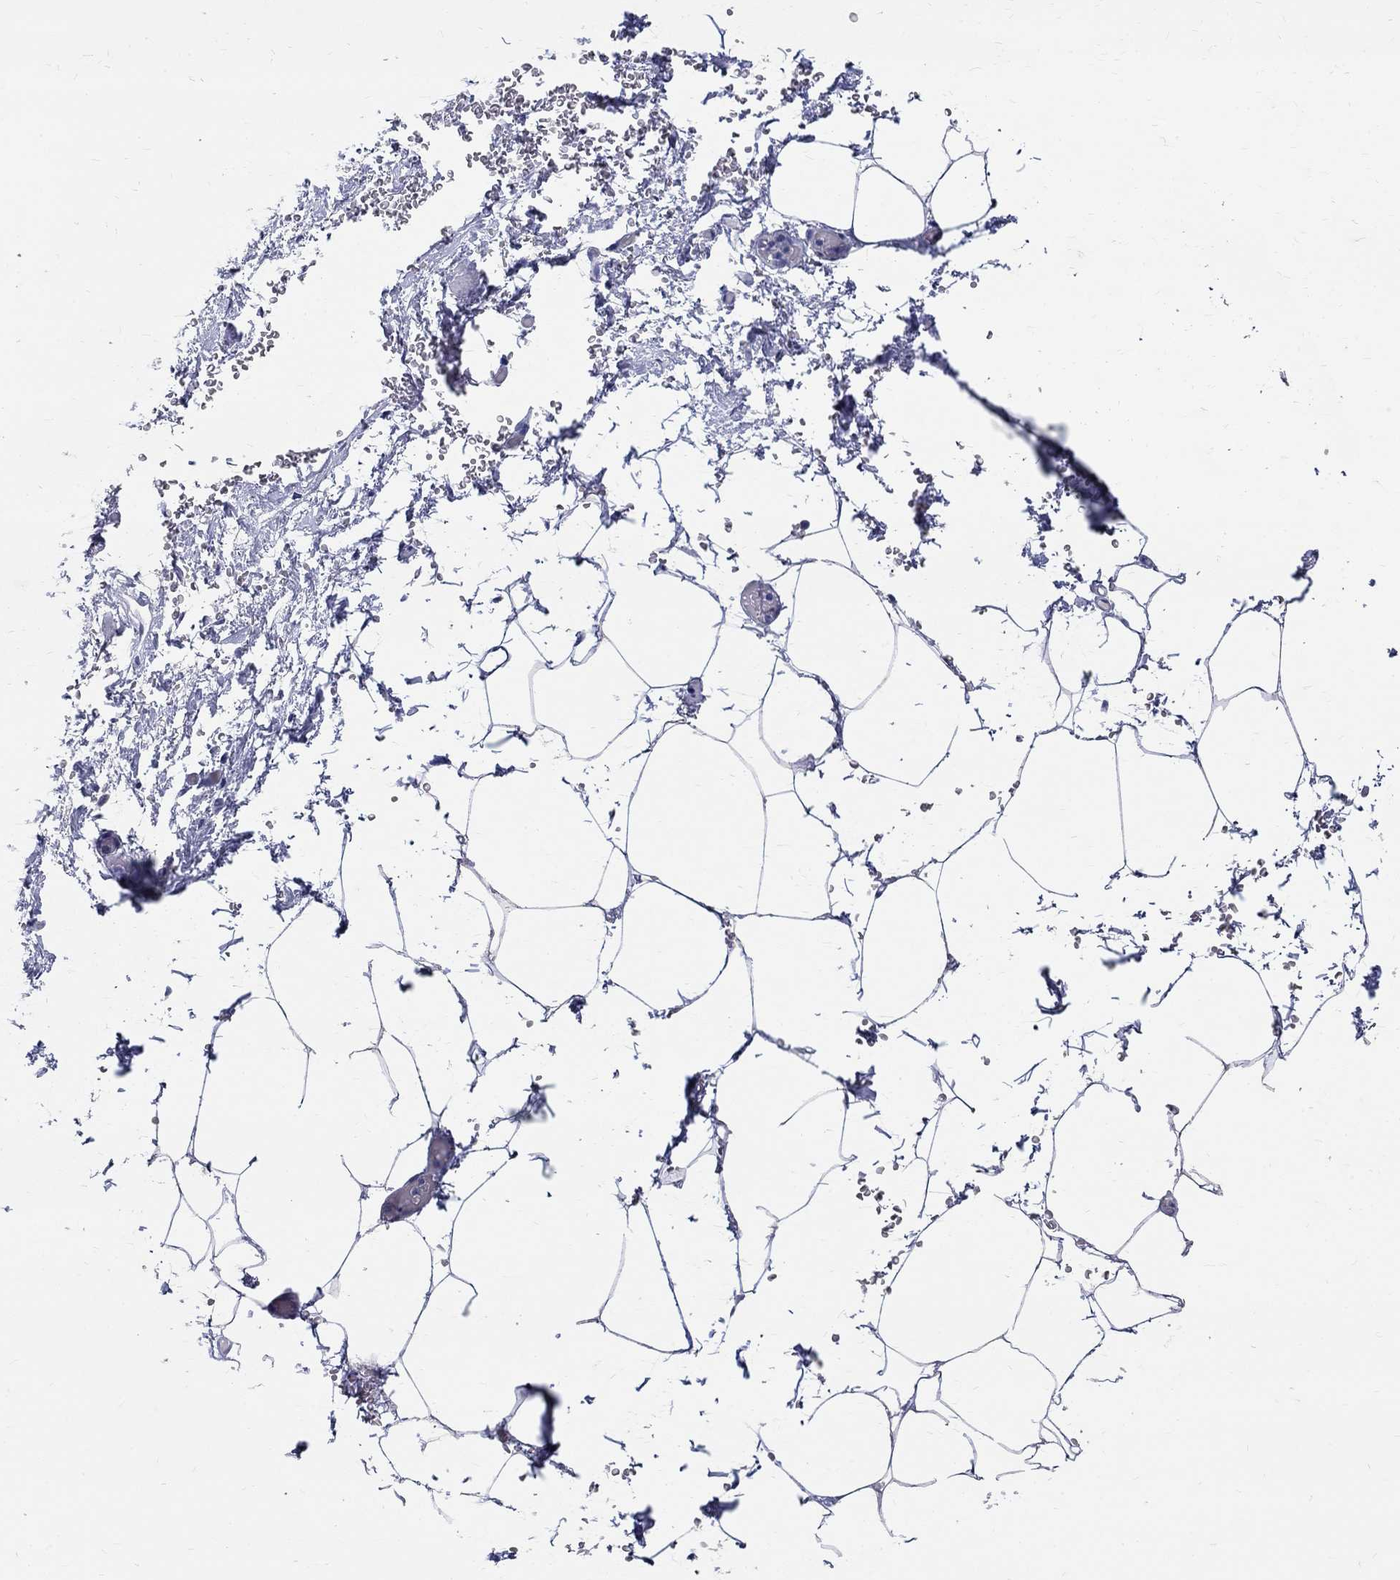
{"staining": {"intensity": "negative", "quantity": "none", "location": "none"}, "tissue": "adipose tissue", "cell_type": "Adipocytes", "image_type": "normal", "snomed": [{"axis": "morphology", "description": "Normal tissue, NOS"}, {"axis": "topography", "description": "Soft tissue"}, {"axis": "topography", "description": "Adipose tissue"}, {"axis": "topography", "description": "Vascular tissue"}, {"axis": "topography", "description": "Peripheral nerve tissue"}], "caption": "The photomicrograph exhibits no staining of adipocytes in normal adipose tissue.", "gene": "SOX2", "patient": {"sex": "male", "age": 68}}